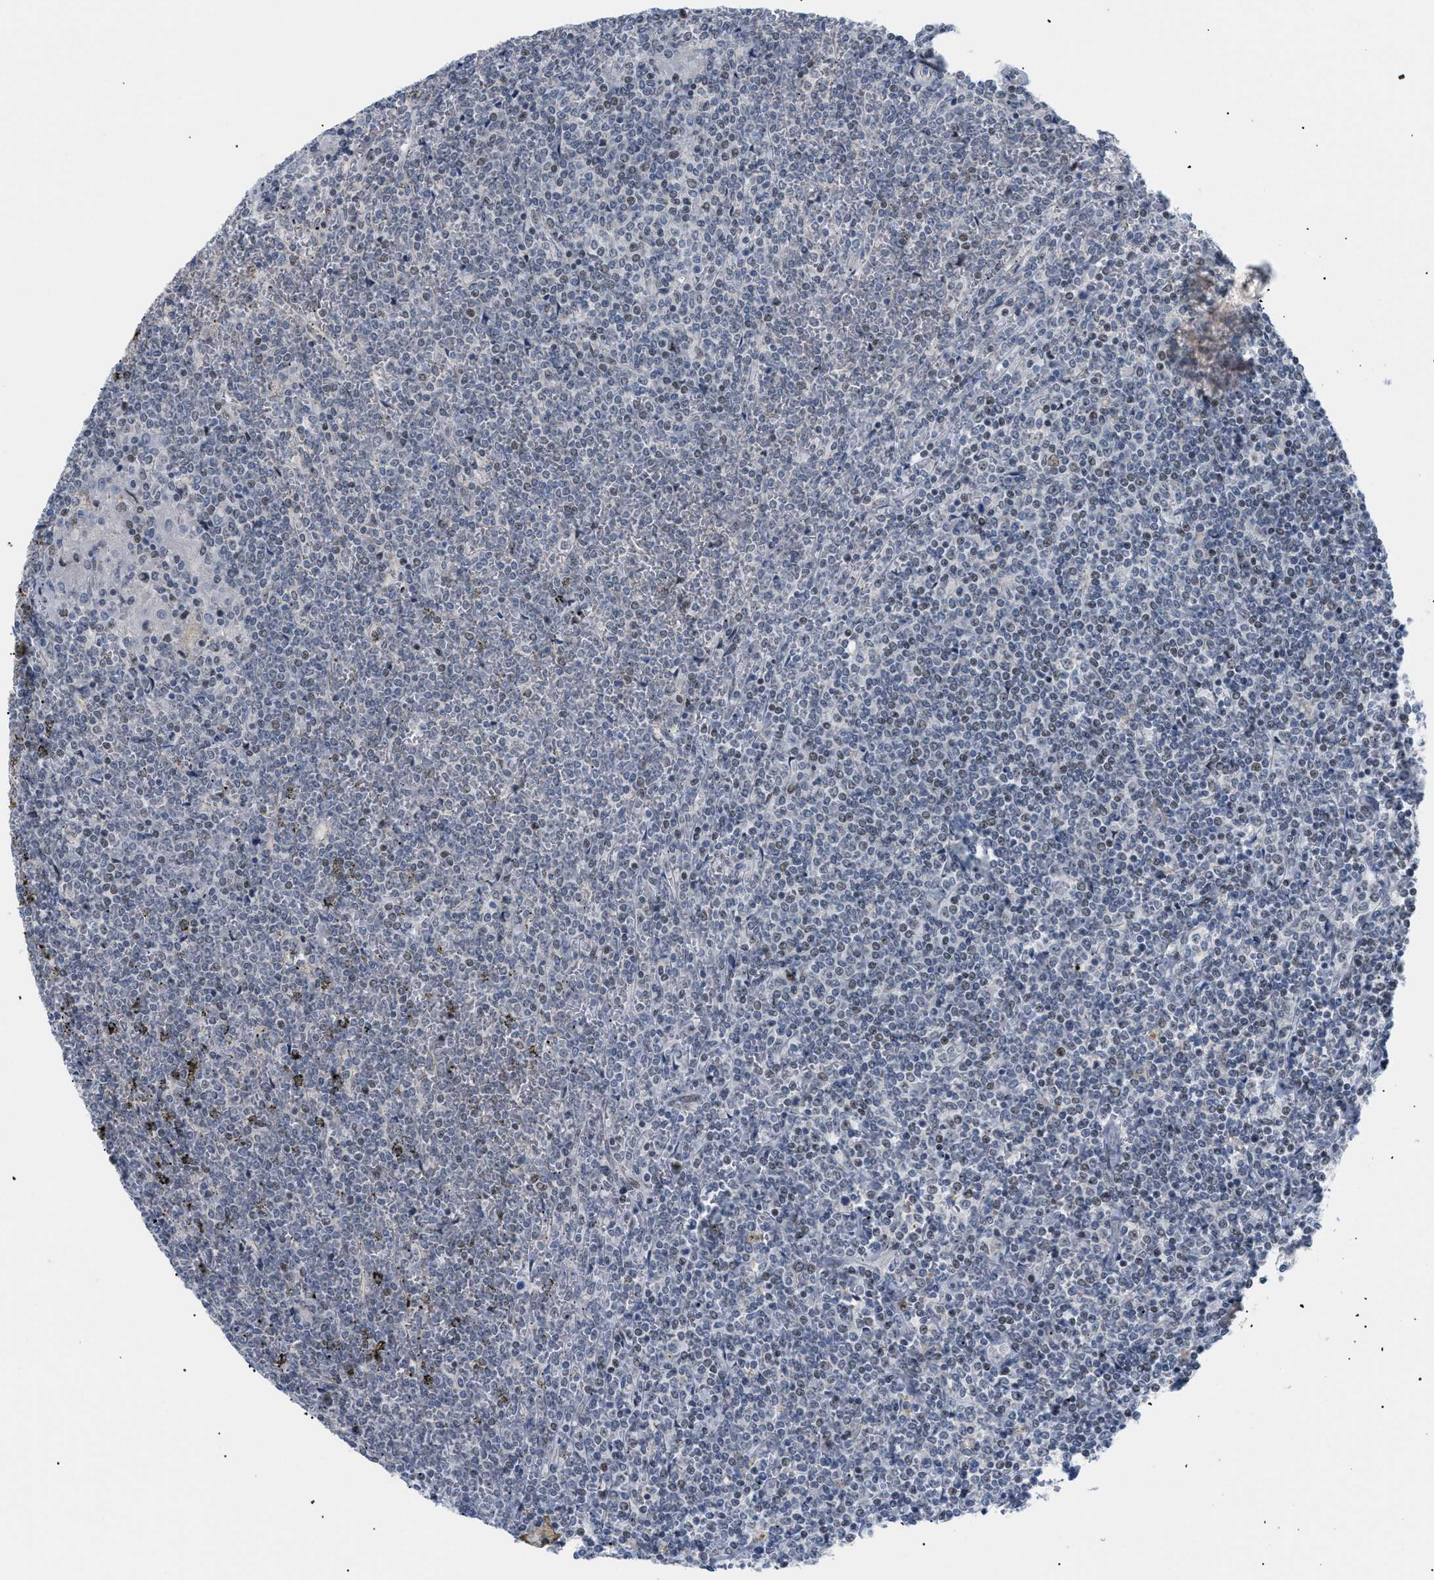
{"staining": {"intensity": "weak", "quantity": "25%-75%", "location": "nuclear"}, "tissue": "lymphoma", "cell_type": "Tumor cells", "image_type": "cancer", "snomed": [{"axis": "morphology", "description": "Malignant lymphoma, non-Hodgkin's type, Low grade"}, {"axis": "topography", "description": "Spleen"}], "caption": "Weak nuclear positivity for a protein is identified in about 25%-75% of tumor cells of lymphoma using immunohistochemistry.", "gene": "MED1", "patient": {"sex": "female", "age": 19}}